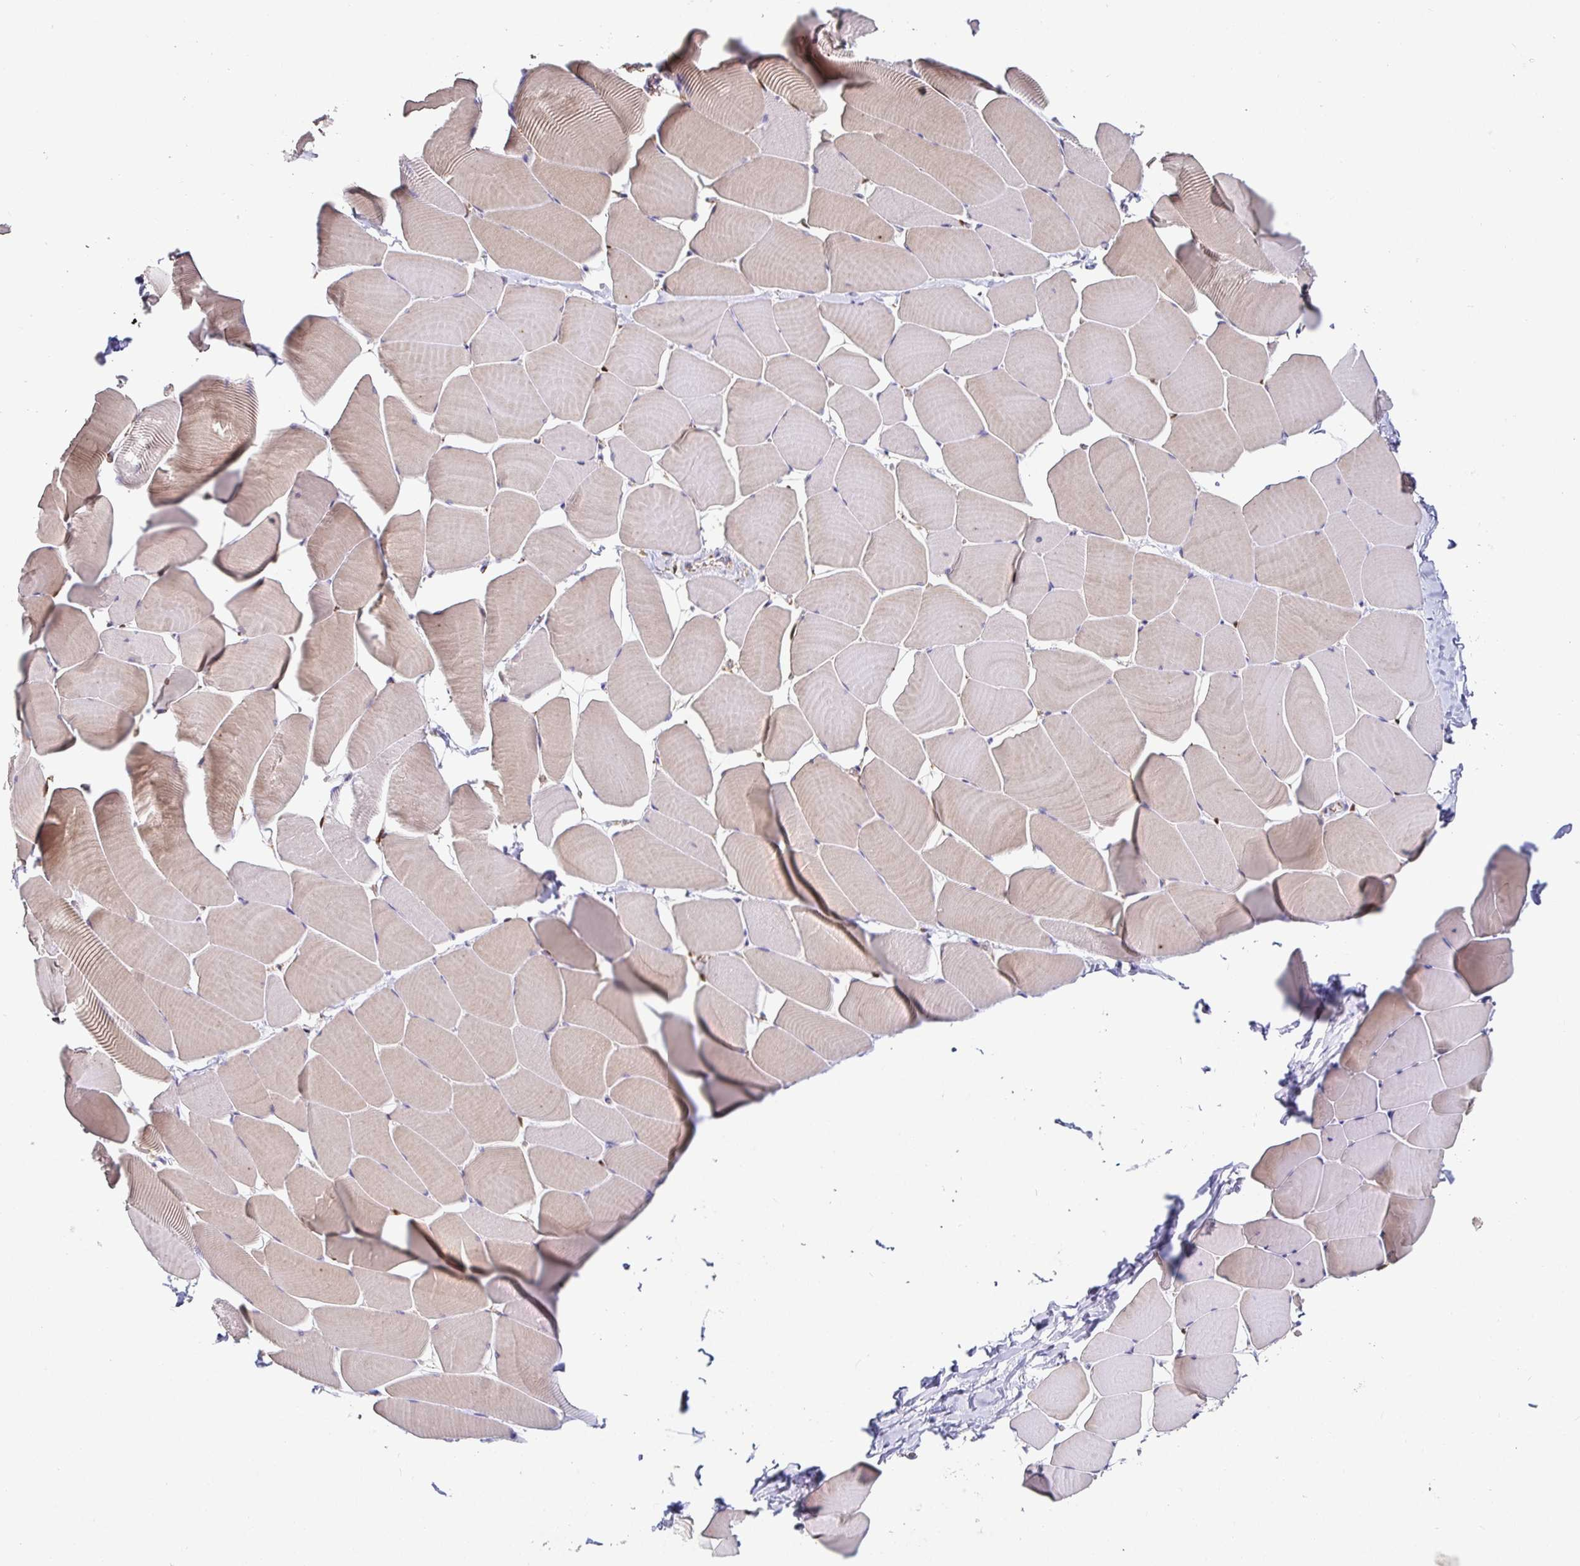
{"staining": {"intensity": "moderate", "quantity": "25%-75%", "location": "cytoplasmic/membranous"}, "tissue": "skeletal muscle", "cell_type": "Myocytes", "image_type": "normal", "snomed": [{"axis": "morphology", "description": "Normal tissue, NOS"}, {"axis": "topography", "description": "Skeletal muscle"}], "caption": "Moderate cytoplasmic/membranous protein positivity is present in about 25%-75% of myocytes in skeletal muscle. (brown staining indicates protein expression, while blue staining denotes nuclei).", "gene": "PIWIL3", "patient": {"sex": "male", "age": 25}}